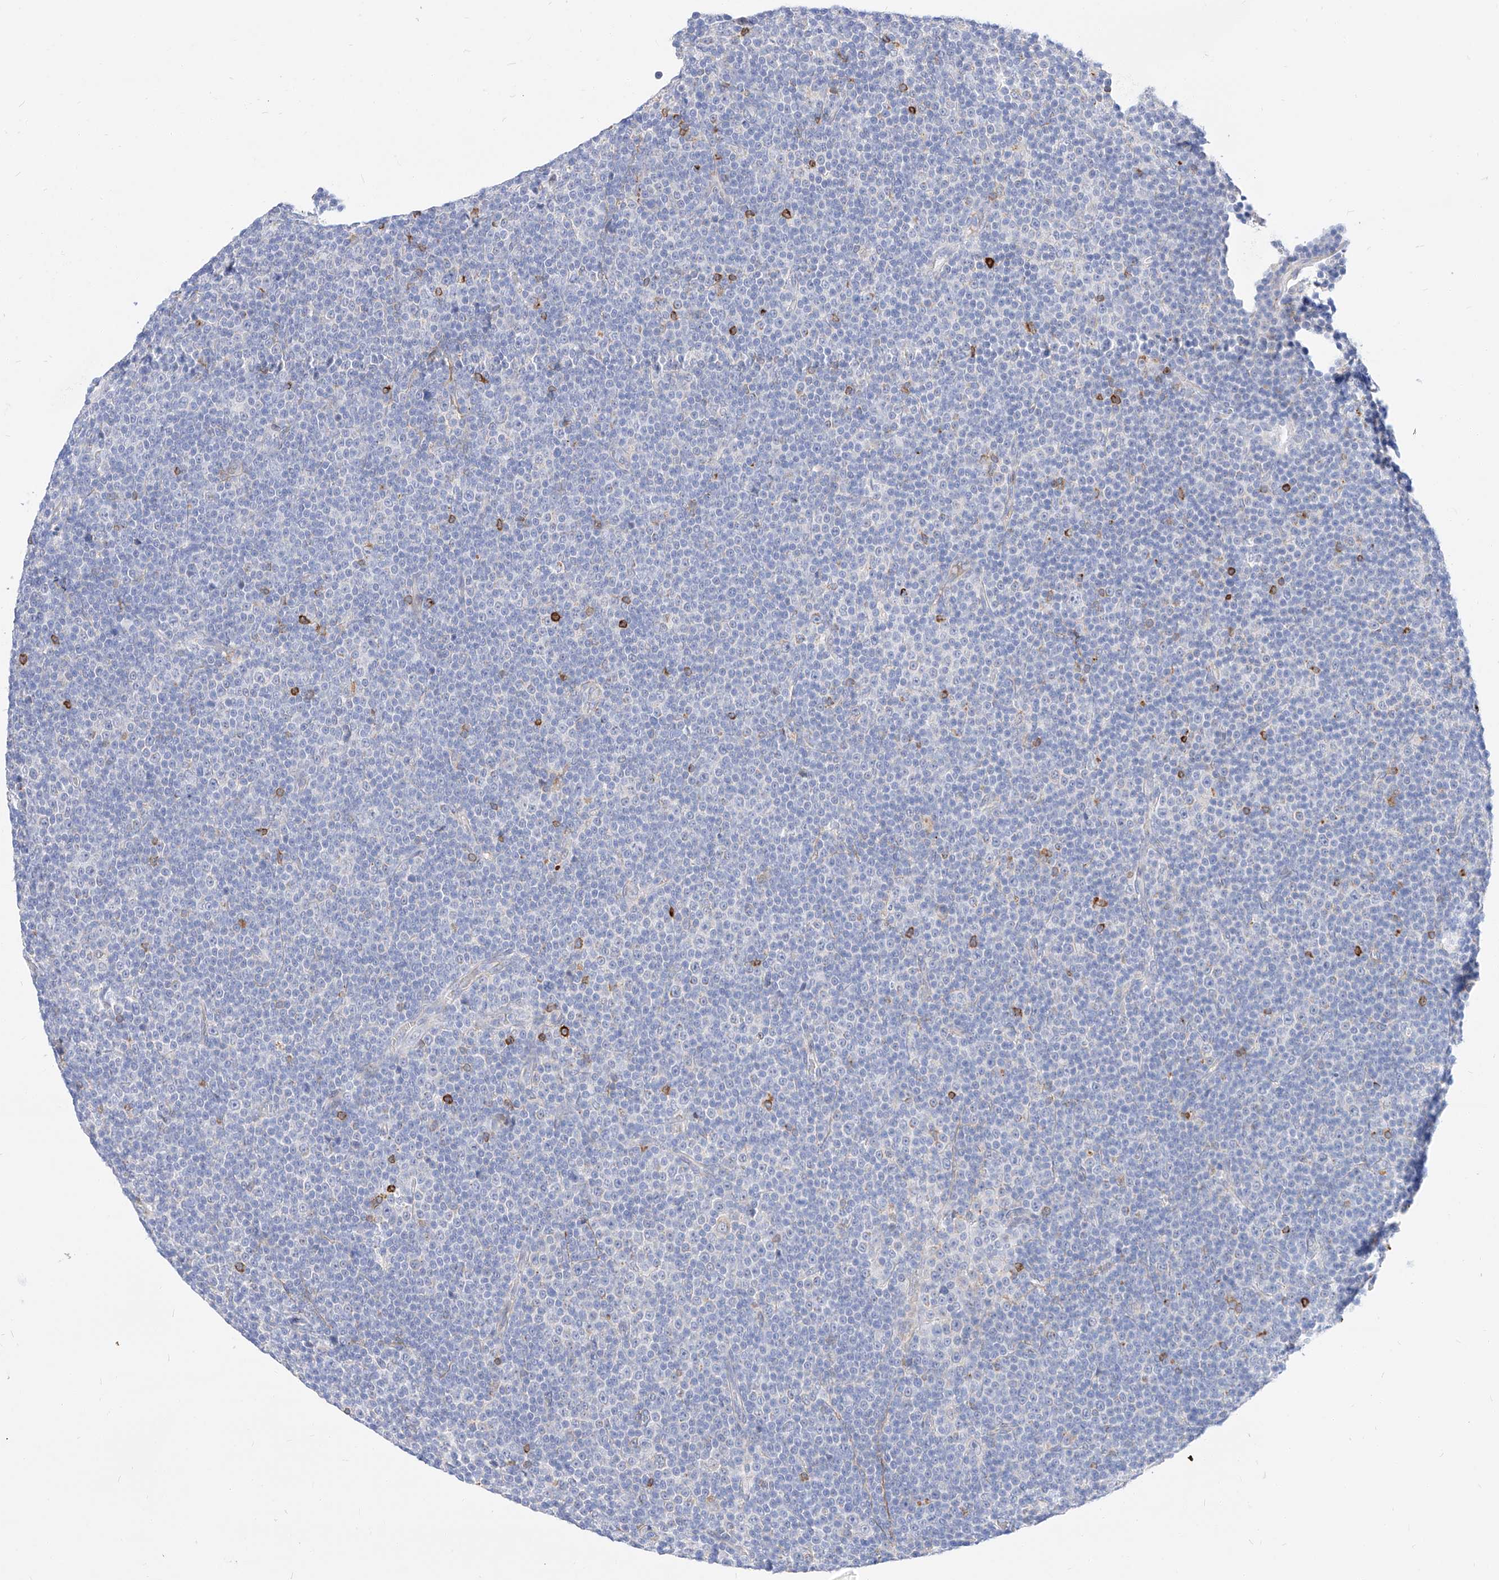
{"staining": {"intensity": "negative", "quantity": "none", "location": "none"}, "tissue": "lymphoma", "cell_type": "Tumor cells", "image_type": "cancer", "snomed": [{"axis": "morphology", "description": "Malignant lymphoma, non-Hodgkin's type, Low grade"}, {"axis": "topography", "description": "Lymph node"}], "caption": "High magnification brightfield microscopy of lymphoma stained with DAB (brown) and counterstained with hematoxylin (blue): tumor cells show no significant positivity.", "gene": "MAP7", "patient": {"sex": "female", "age": 67}}